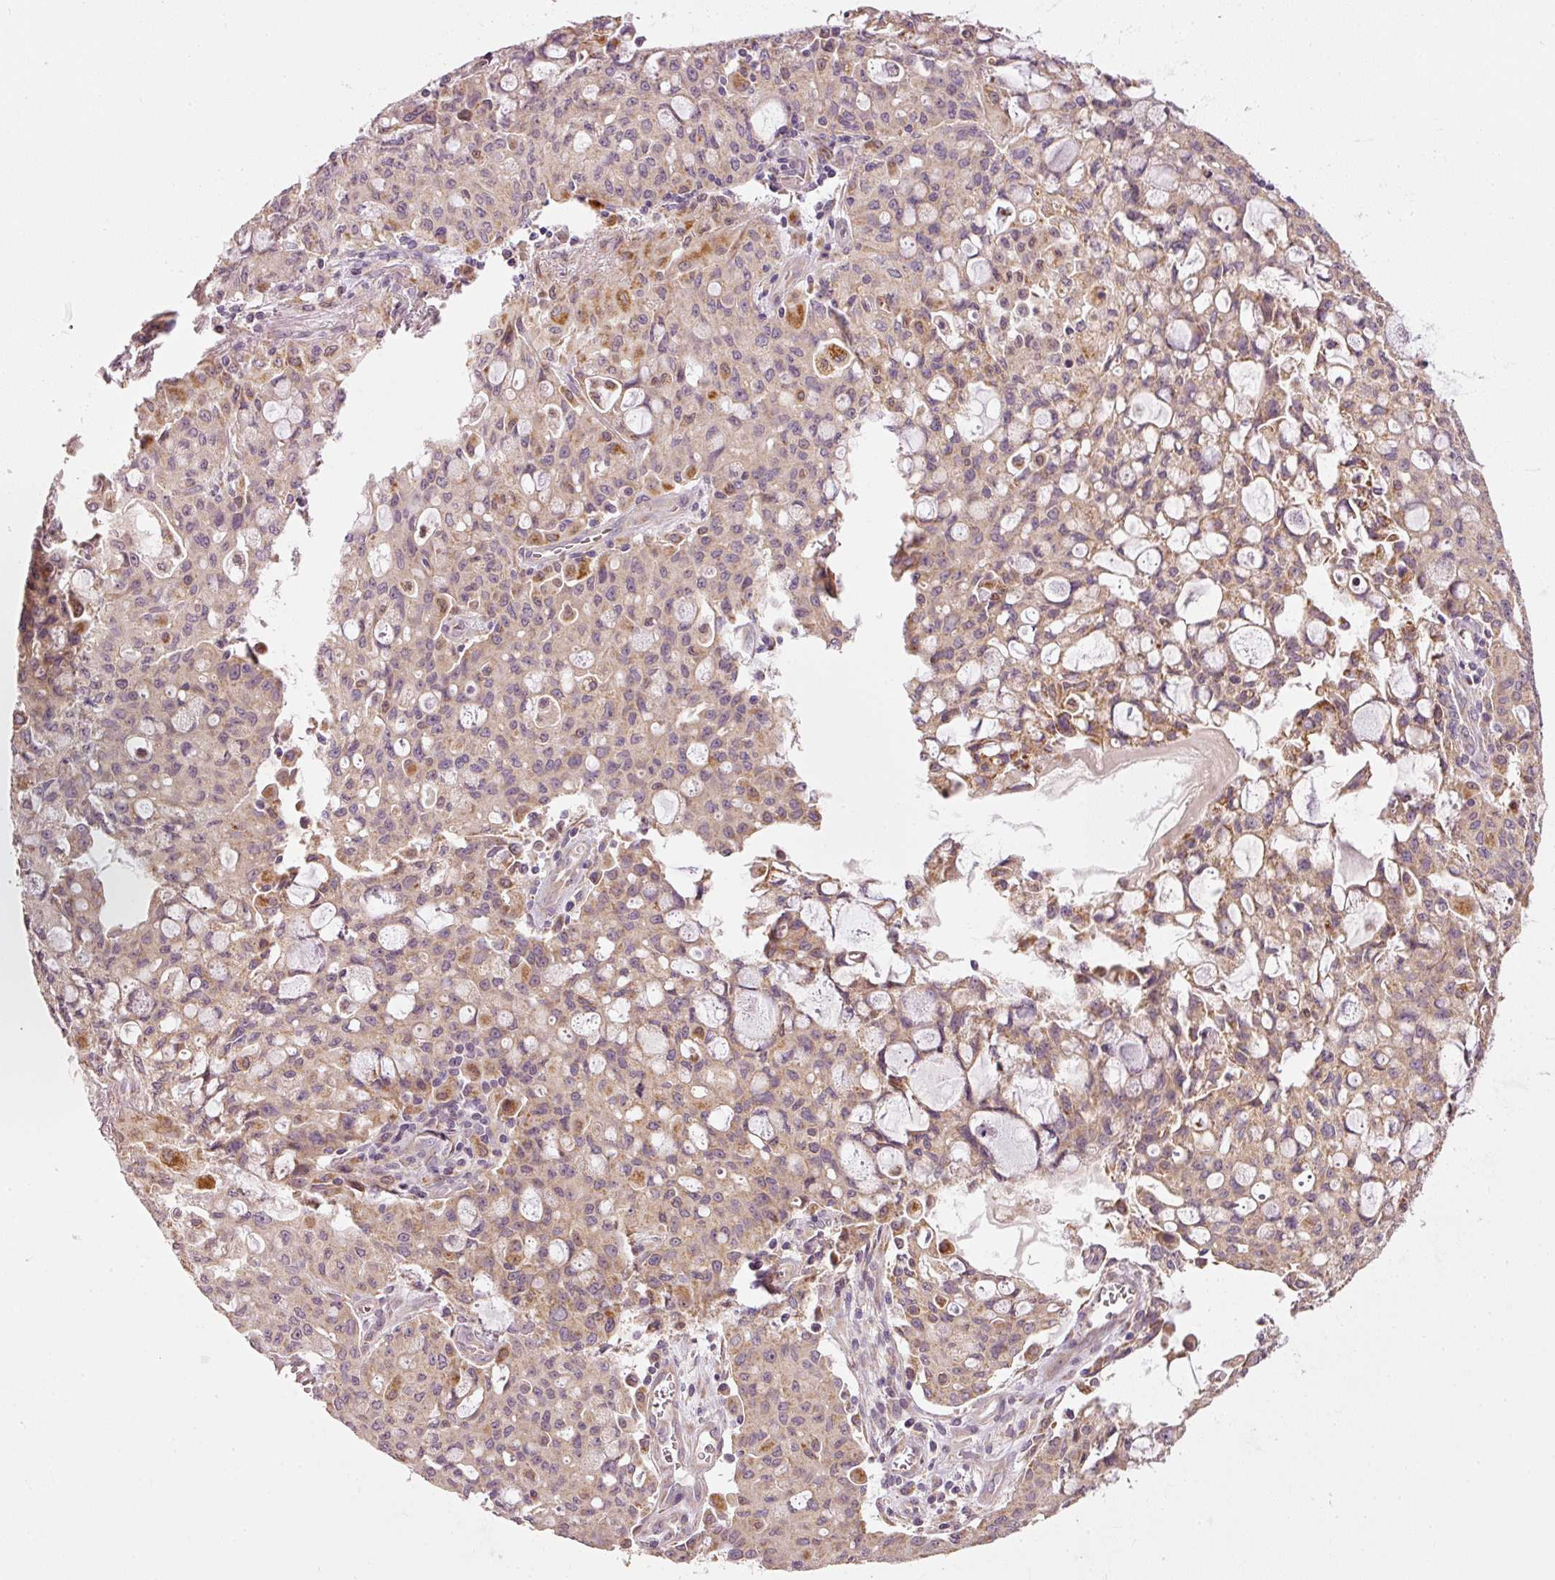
{"staining": {"intensity": "weak", "quantity": ">75%", "location": "cytoplasmic/membranous"}, "tissue": "lung cancer", "cell_type": "Tumor cells", "image_type": "cancer", "snomed": [{"axis": "morphology", "description": "Adenocarcinoma, NOS"}, {"axis": "topography", "description": "Lung"}], "caption": "Adenocarcinoma (lung) stained with DAB (3,3'-diaminobenzidine) immunohistochemistry demonstrates low levels of weak cytoplasmic/membranous positivity in approximately >75% of tumor cells. (Stains: DAB in brown, nuclei in blue, Microscopy: brightfield microscopy at high magnification).", "gene": "MTHFD1L", "patient": {"sex": "female", "age": 44}}